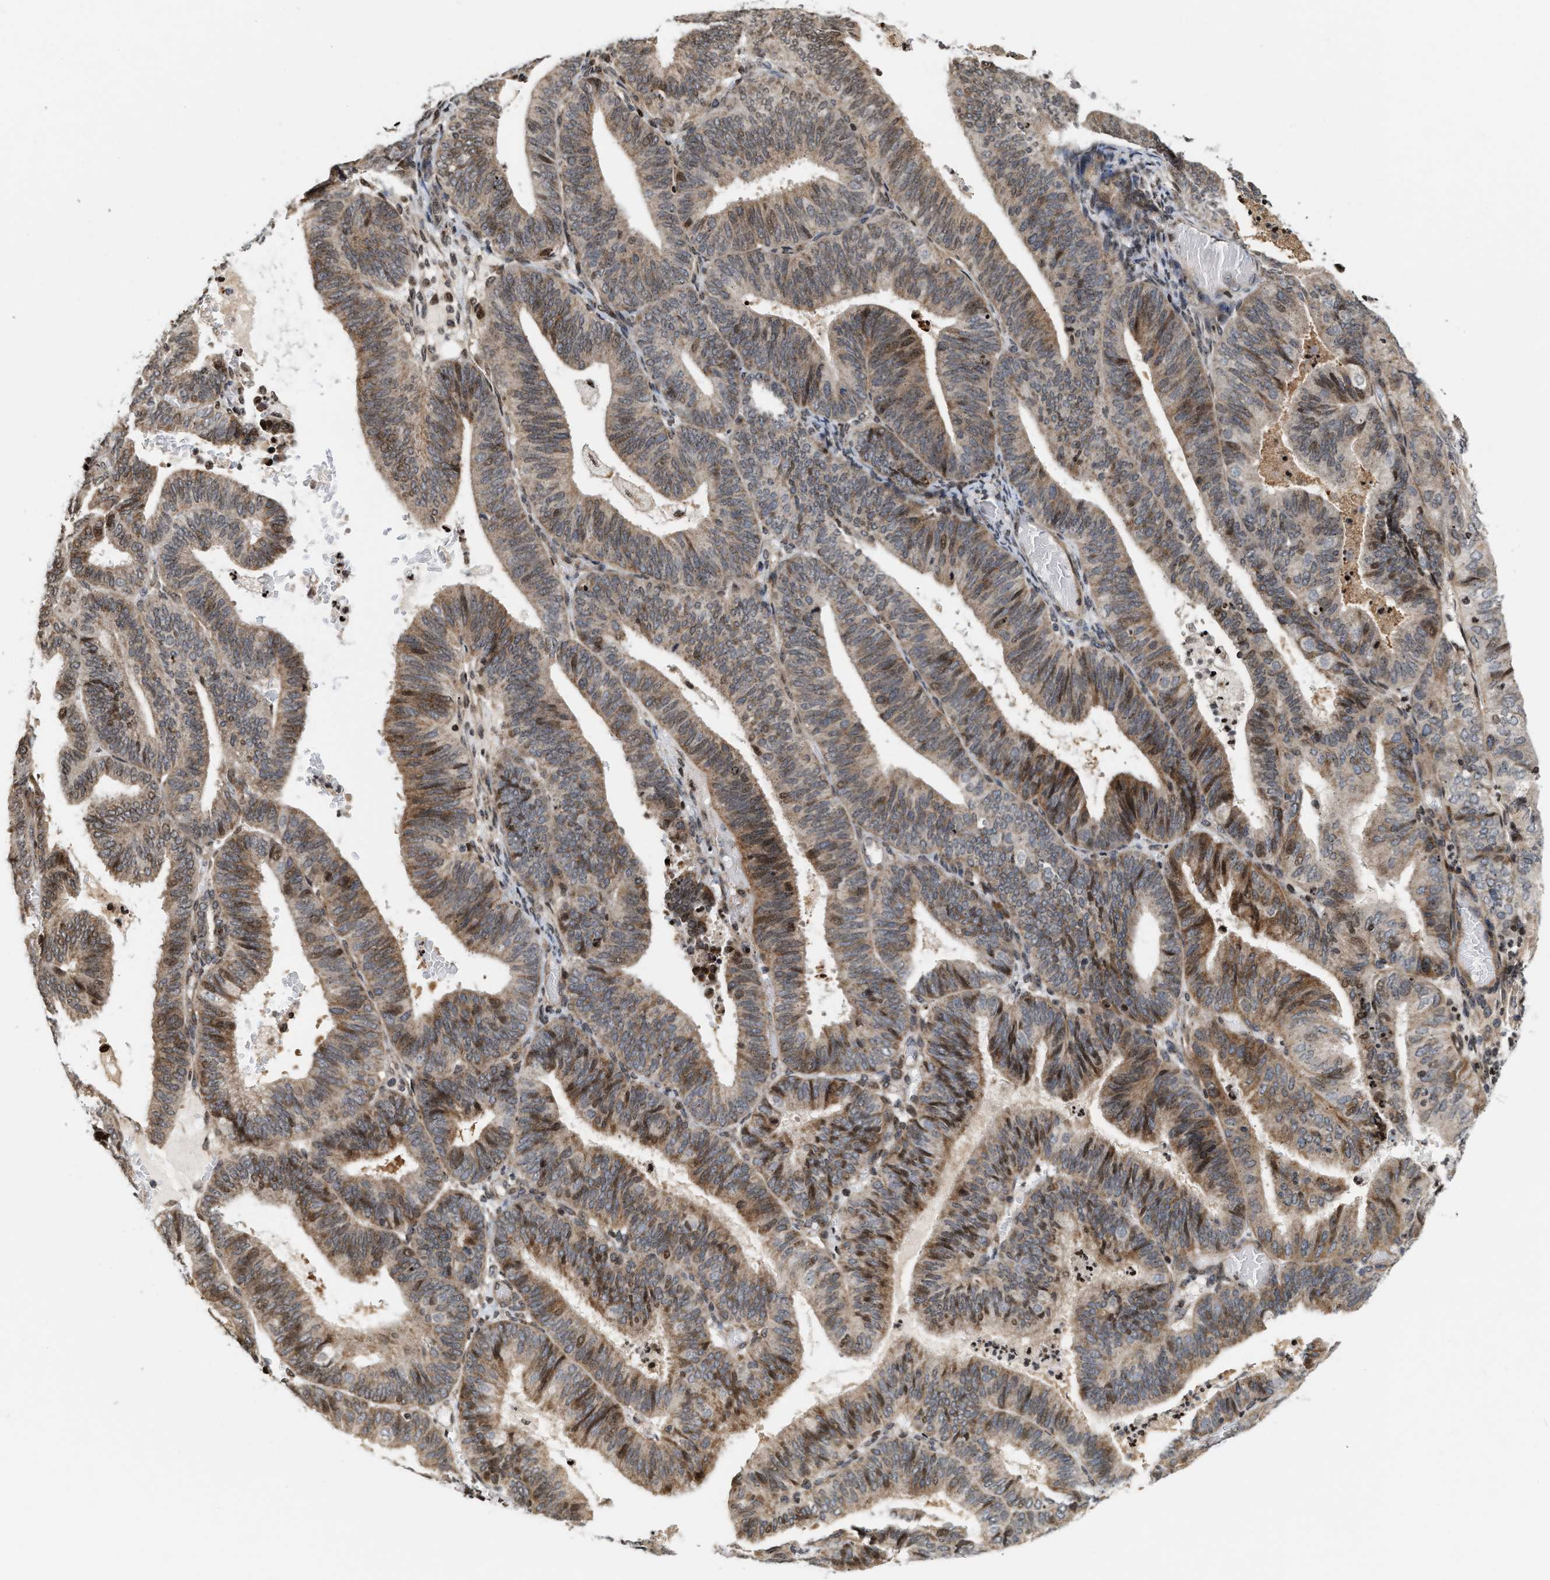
{"staining": {"intensity": "moderate", "quantity": ">75%", "location": "cytoplasmic/membranous"}, "tissue": "endometrial cancer", "cell_type": "Tumor cells", "image_type": "cancer", "snomed": [{"axis": "morphology", "description": "Adenocarcinoma, NOS"}, {"axis": "topography", "description": "Uterus"}], "caption": "Human endometrial cancer stained for a protein (brown) exhibits moderate cytoplasmic/membranous positive staining in approximately >75% of tumor cells.", "gene": "PDZD2", "patient": {"sex": "female", "age": 60}}